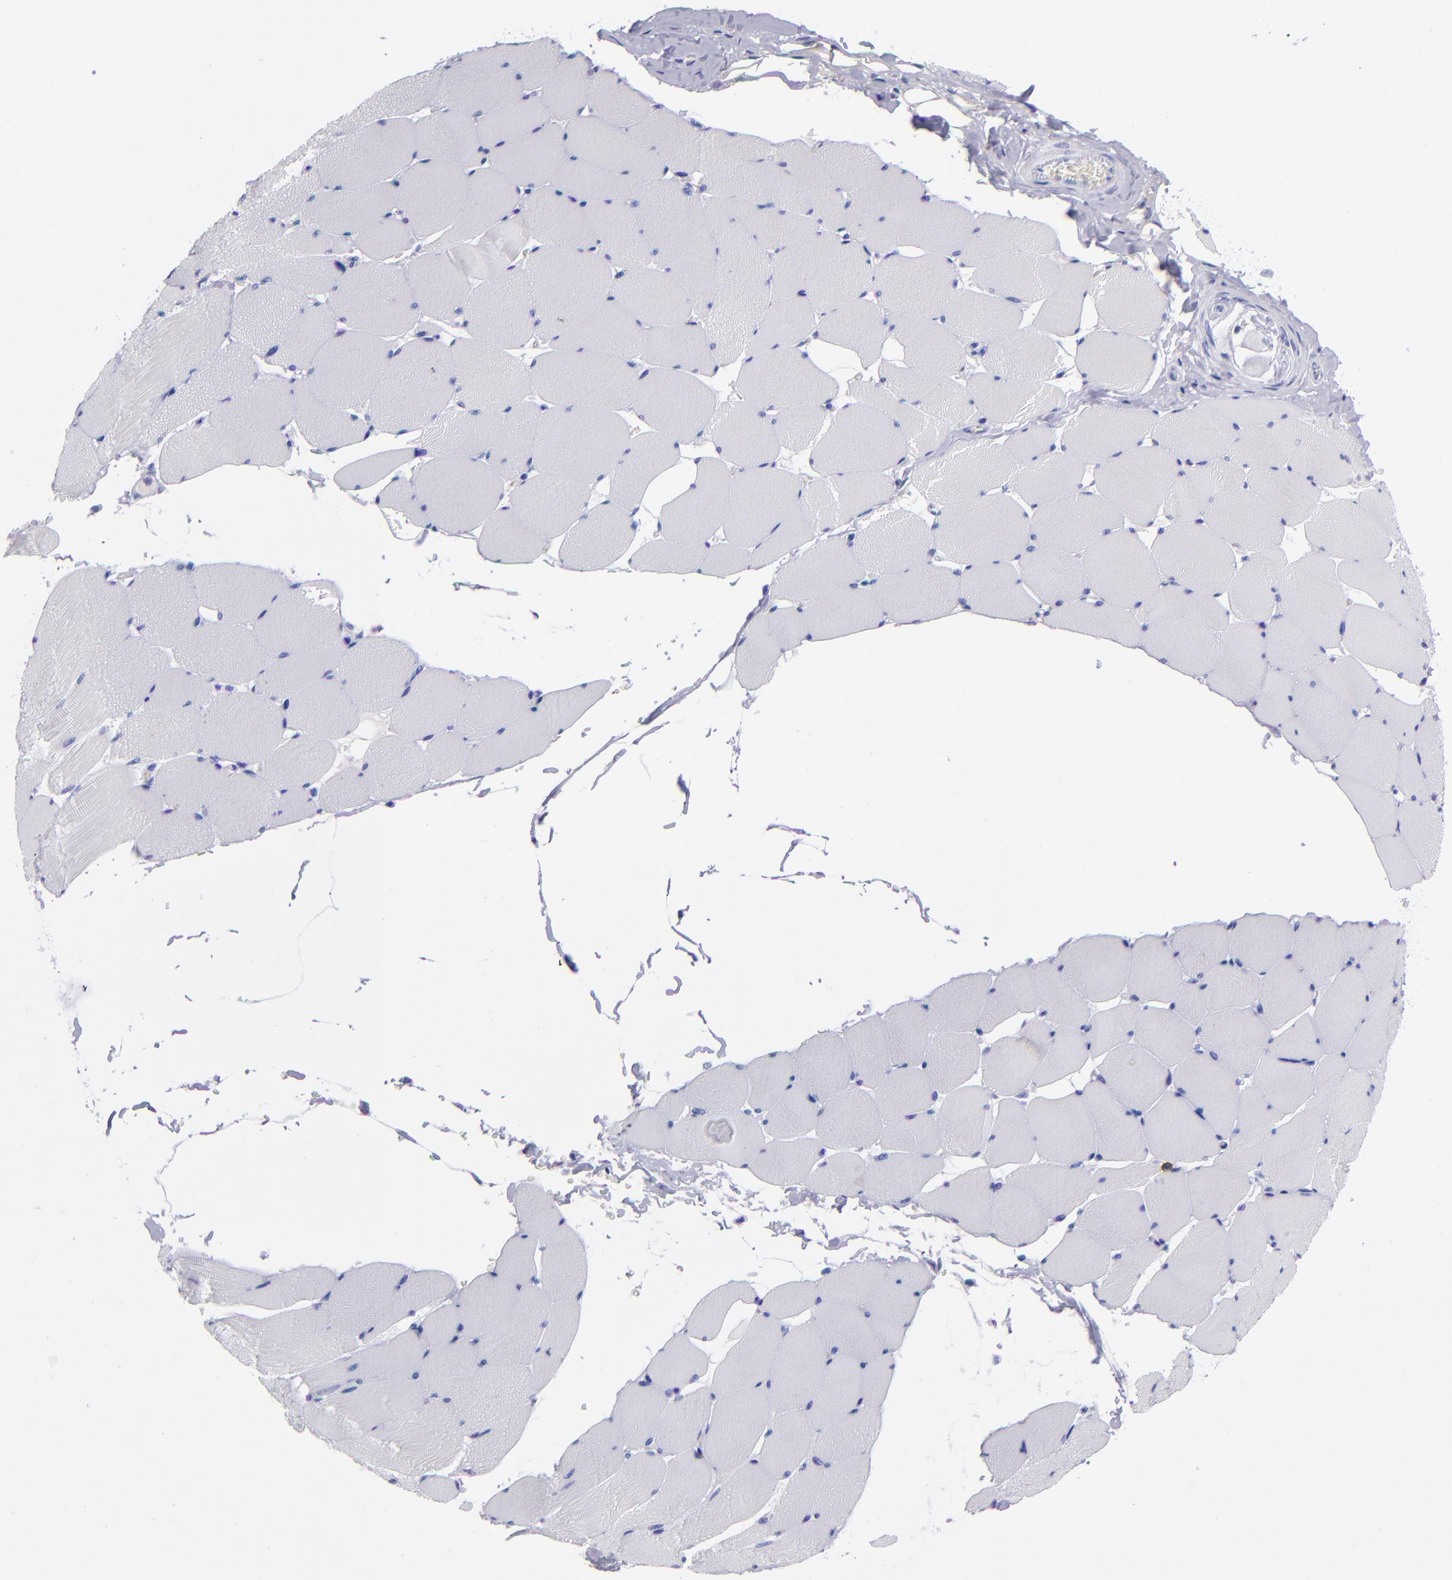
{"staining": {"intensity": "negative", "quantity": "none", "location": "none"}, "tissue": "skeletal muscle", "cell_type": "Myocytes", "image_type": "normal", "snomed": [{"axis": "morphology", "description": "Normal tissue, NOS"}, {"axis": "topography", "description": "Skeletal muscle"}], "caption": "This is a histopathology image of IHC staining of benign skeletal muscle, which shows no staining in myocytes. (DAB IHC visualized using brightfield microscopy, high magnification).", "gene": "CD6", "patient": {"sex": "male", "age": 62}}